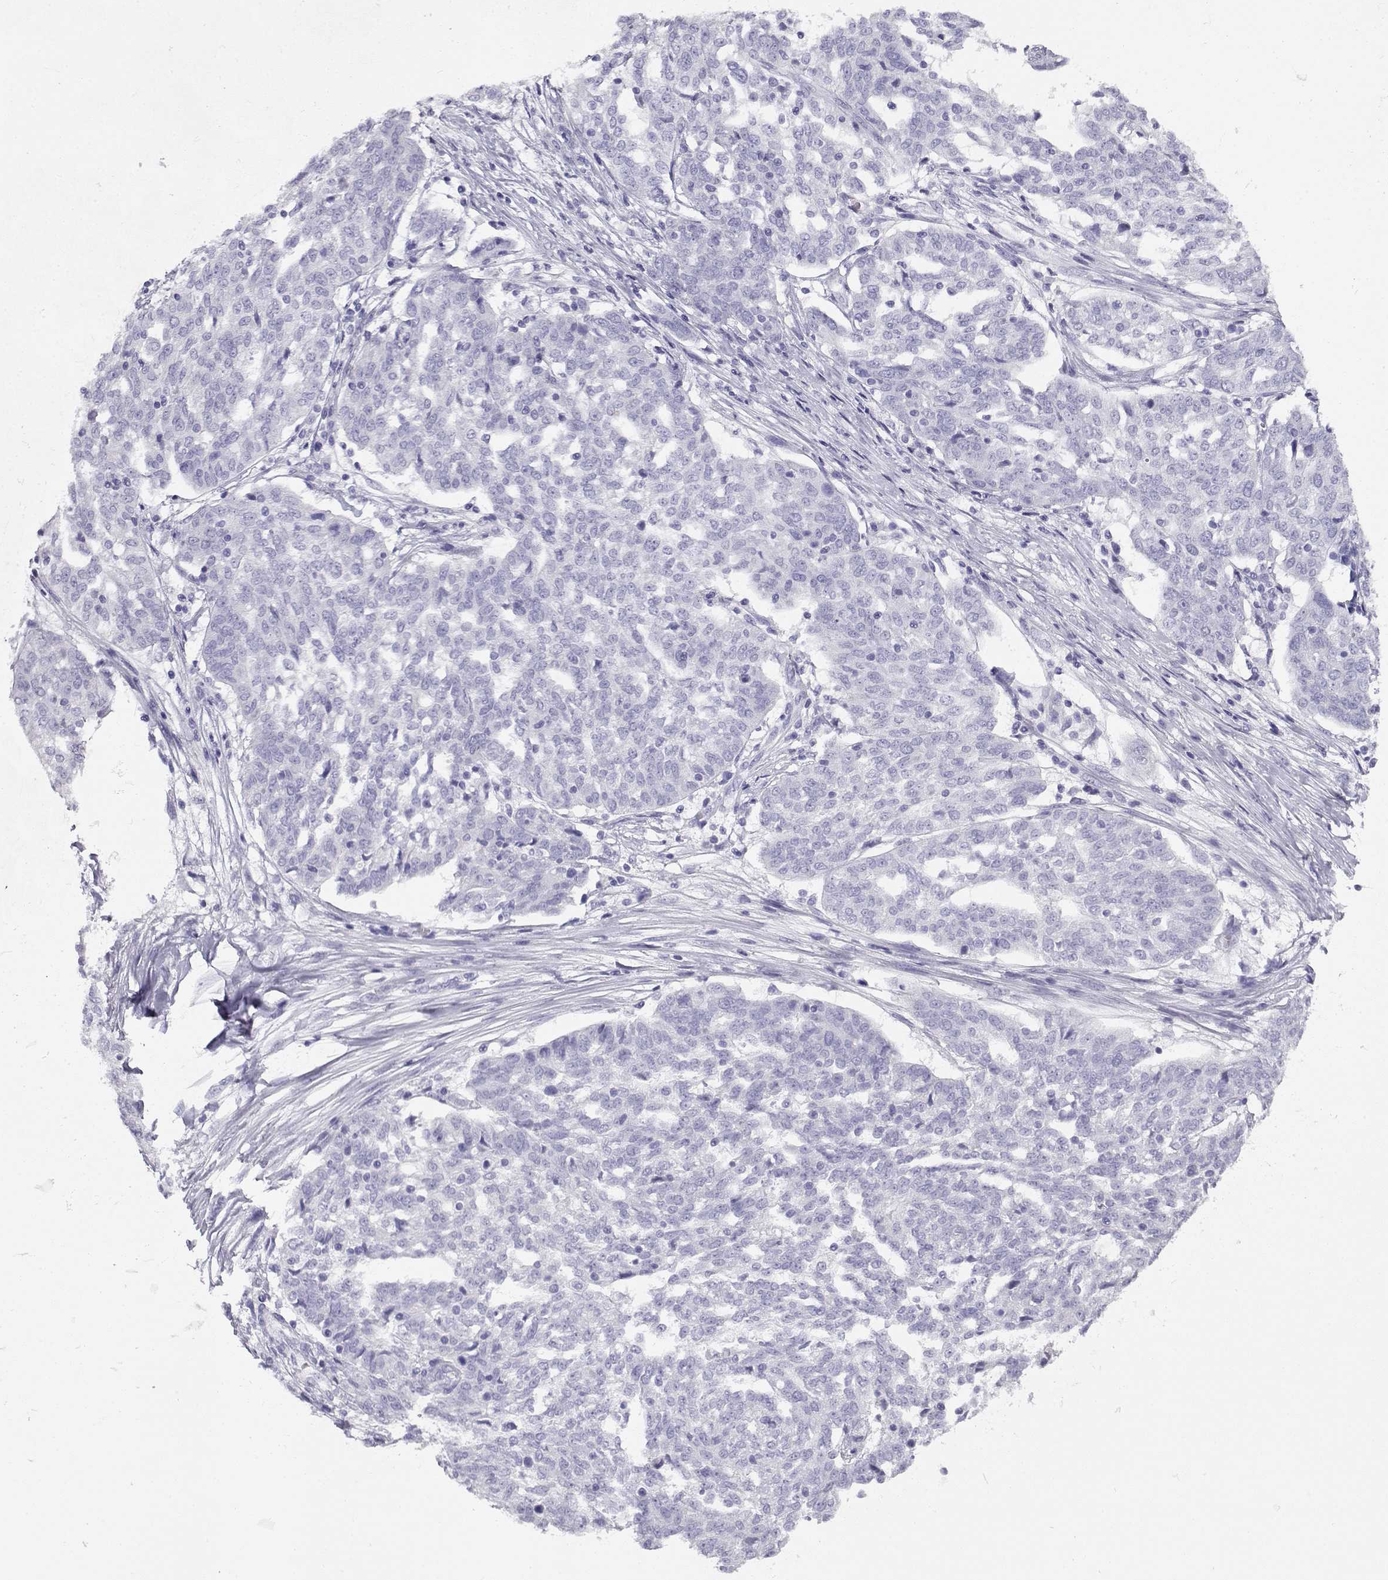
{"staining": {"intensity": "negative", "quantity": "none", "location": "none"}, "tissue": "ovarian cancer", "cell_type": "Tumor cells", "image_type": "cancer", "snomed": [{"axis": "morphology", "description": "Cystadenocarcinoma, serous, NOS"}, {"axis": "topography", "description": "Ovary"}], "caption": "Immunohistochemical staining of ovarian cancer (serous cystadenocarcinoma) displays no significant expression in tumor cells.", "gene": "CABS1", "patient": {"sex": "female", "age": 67}}